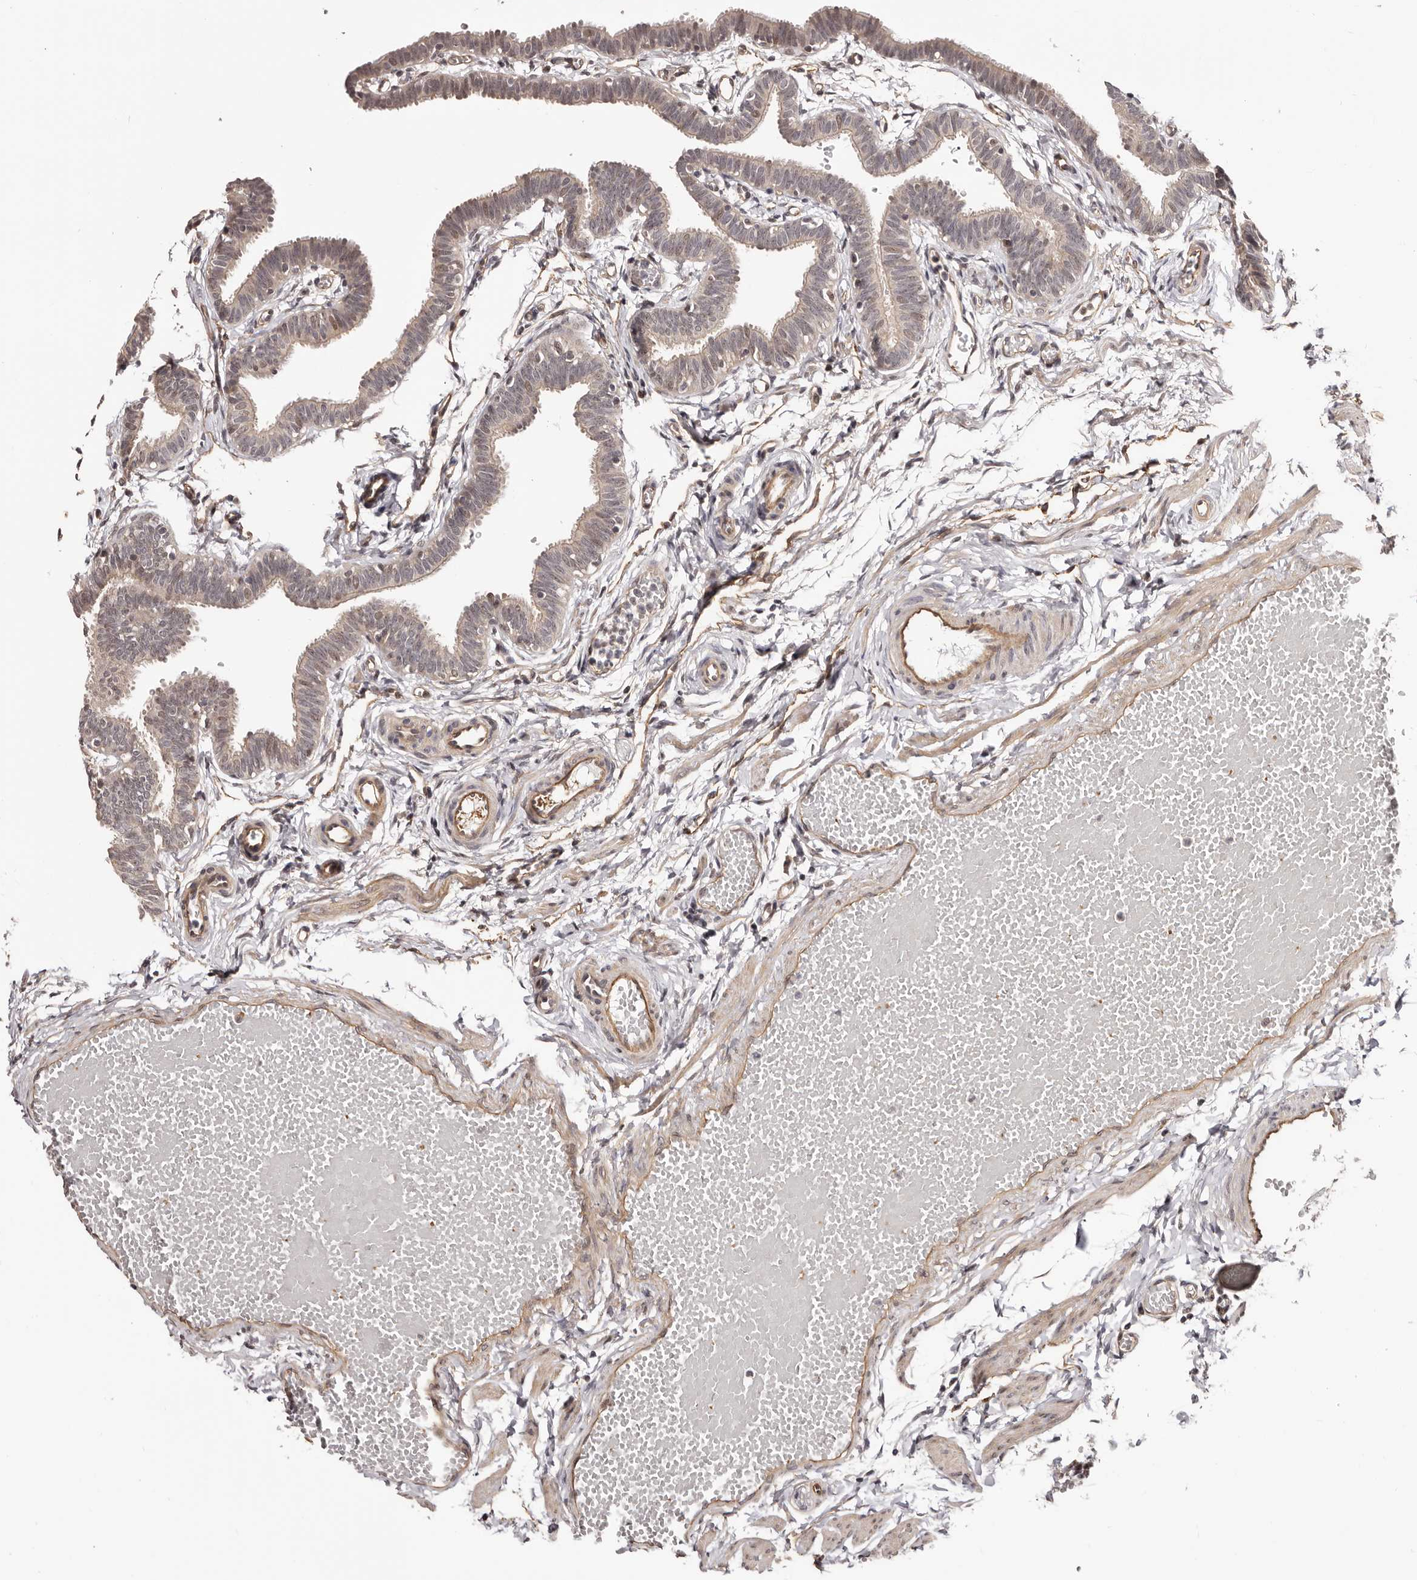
{"staining": {"intensity": "weak", "quantity": "25%-75%", "location": "cytoplasmic/membranous,nuclear"}, "tissue": "fallopian tube", "cell_type": "Glandular cells", "image_type": "normal", "snomed": [{"axis": "morphology", "description": "Normal tissue, NOS"}, {"axis": "topography", "description": "Fallopian tube"}, {"axis": "topography", "description": "Ovary"}], "caption": "This photomicrograph displays immunohistochemistry staining of normal human fallopian tube, with low weak cytoplasmic/membranous,nuclear staining in about 25%-75% of glandular cells.", "gene": "NOL12", "patient": {"sex": "female", "age": 23}}